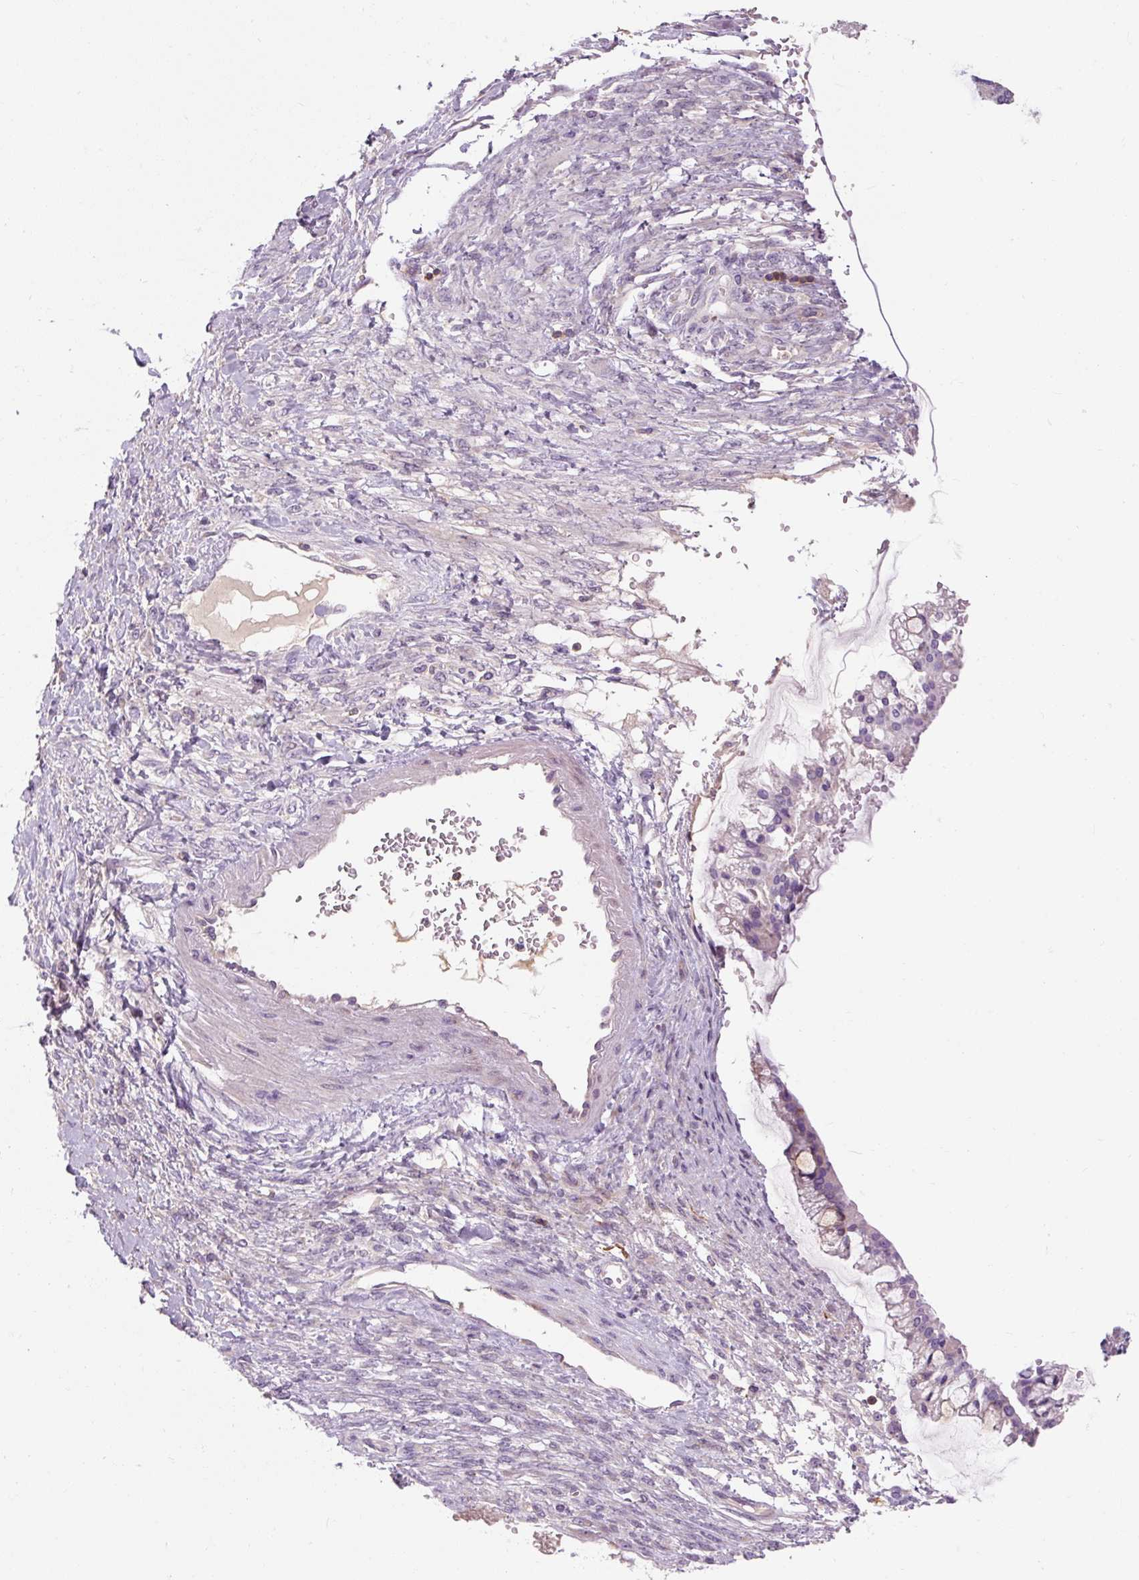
{"staining": {"intensity": "moderate", "quantity": "<25%", "location": "cytoplasmic/membranous"}, "tissue": "ovarian cancer", "cell_type": "Tumor cells", "image_type": "cancer", "snomed": [{"axis": "morphology", "description": "Cystadenocarcinoma, mucinous, NOS"}, {"axis": "topography", "description": "Ovary"}], "caption": "Protein expression analysis of human ovarian cancer reveals moderate cytoplasmic/membranous positivity in approximately <25% of tumor cells. (DAB = brown stain, brightfield microscopy at high magnification).", "gene": "TIGD2", "patient": {"sex": "female", "age": 73}}